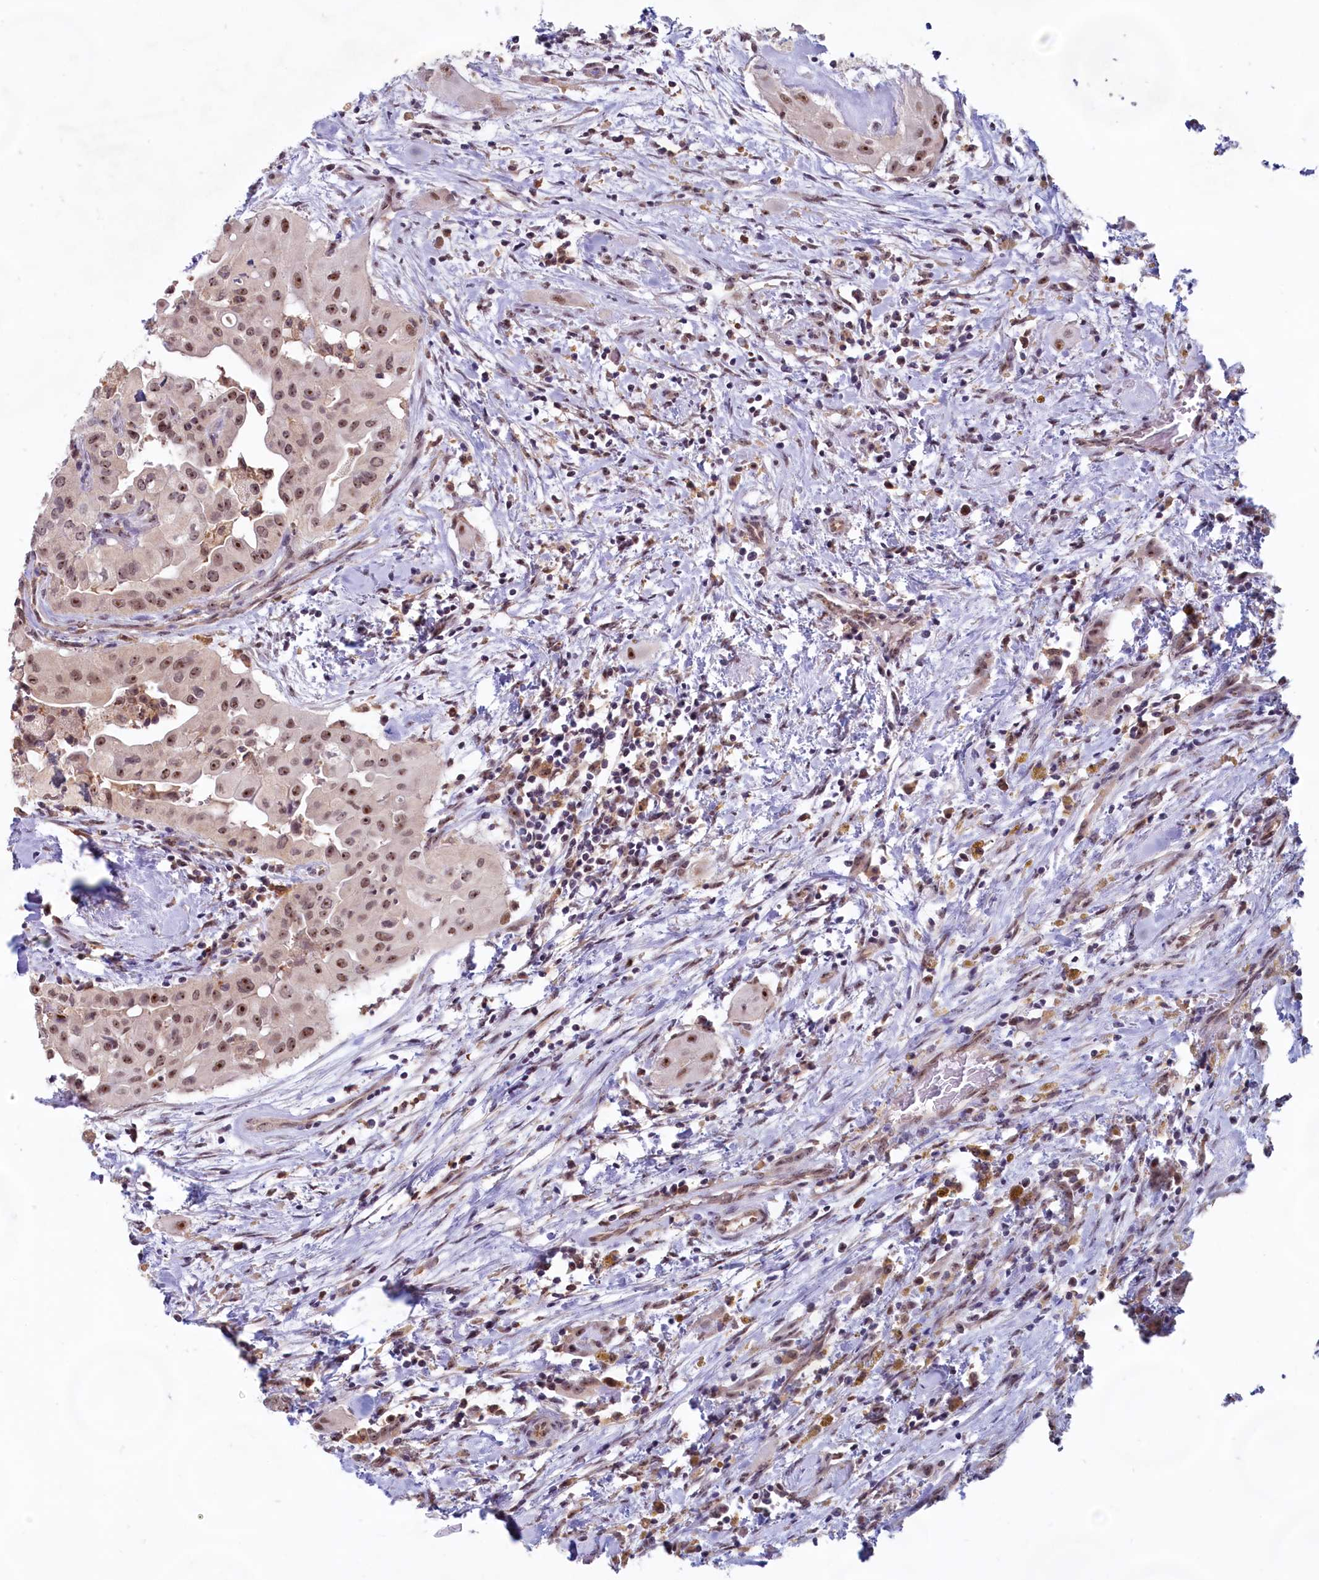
{"staining": {"intensity": "moderate", "quantity": ">75%", "location": "nuclear"}, "tissue": "thyroid cancer", "cell_type": "Tumor cells", "image_type": "cancer", "snomed": [{"axis": "morphology", "description": "Papillary adenocarcinoma, NOS"}, {"axis": "topography", "description": "Thyroid gland"}], "caption": "Thyroid cancer (papillary adenocarcinoma) stained for a protein (brown) shows moderate nuclear positive expression in about >75% of tumor cells.", "gene": "C1D", "patient": {"sex": "female", "age": 59}}